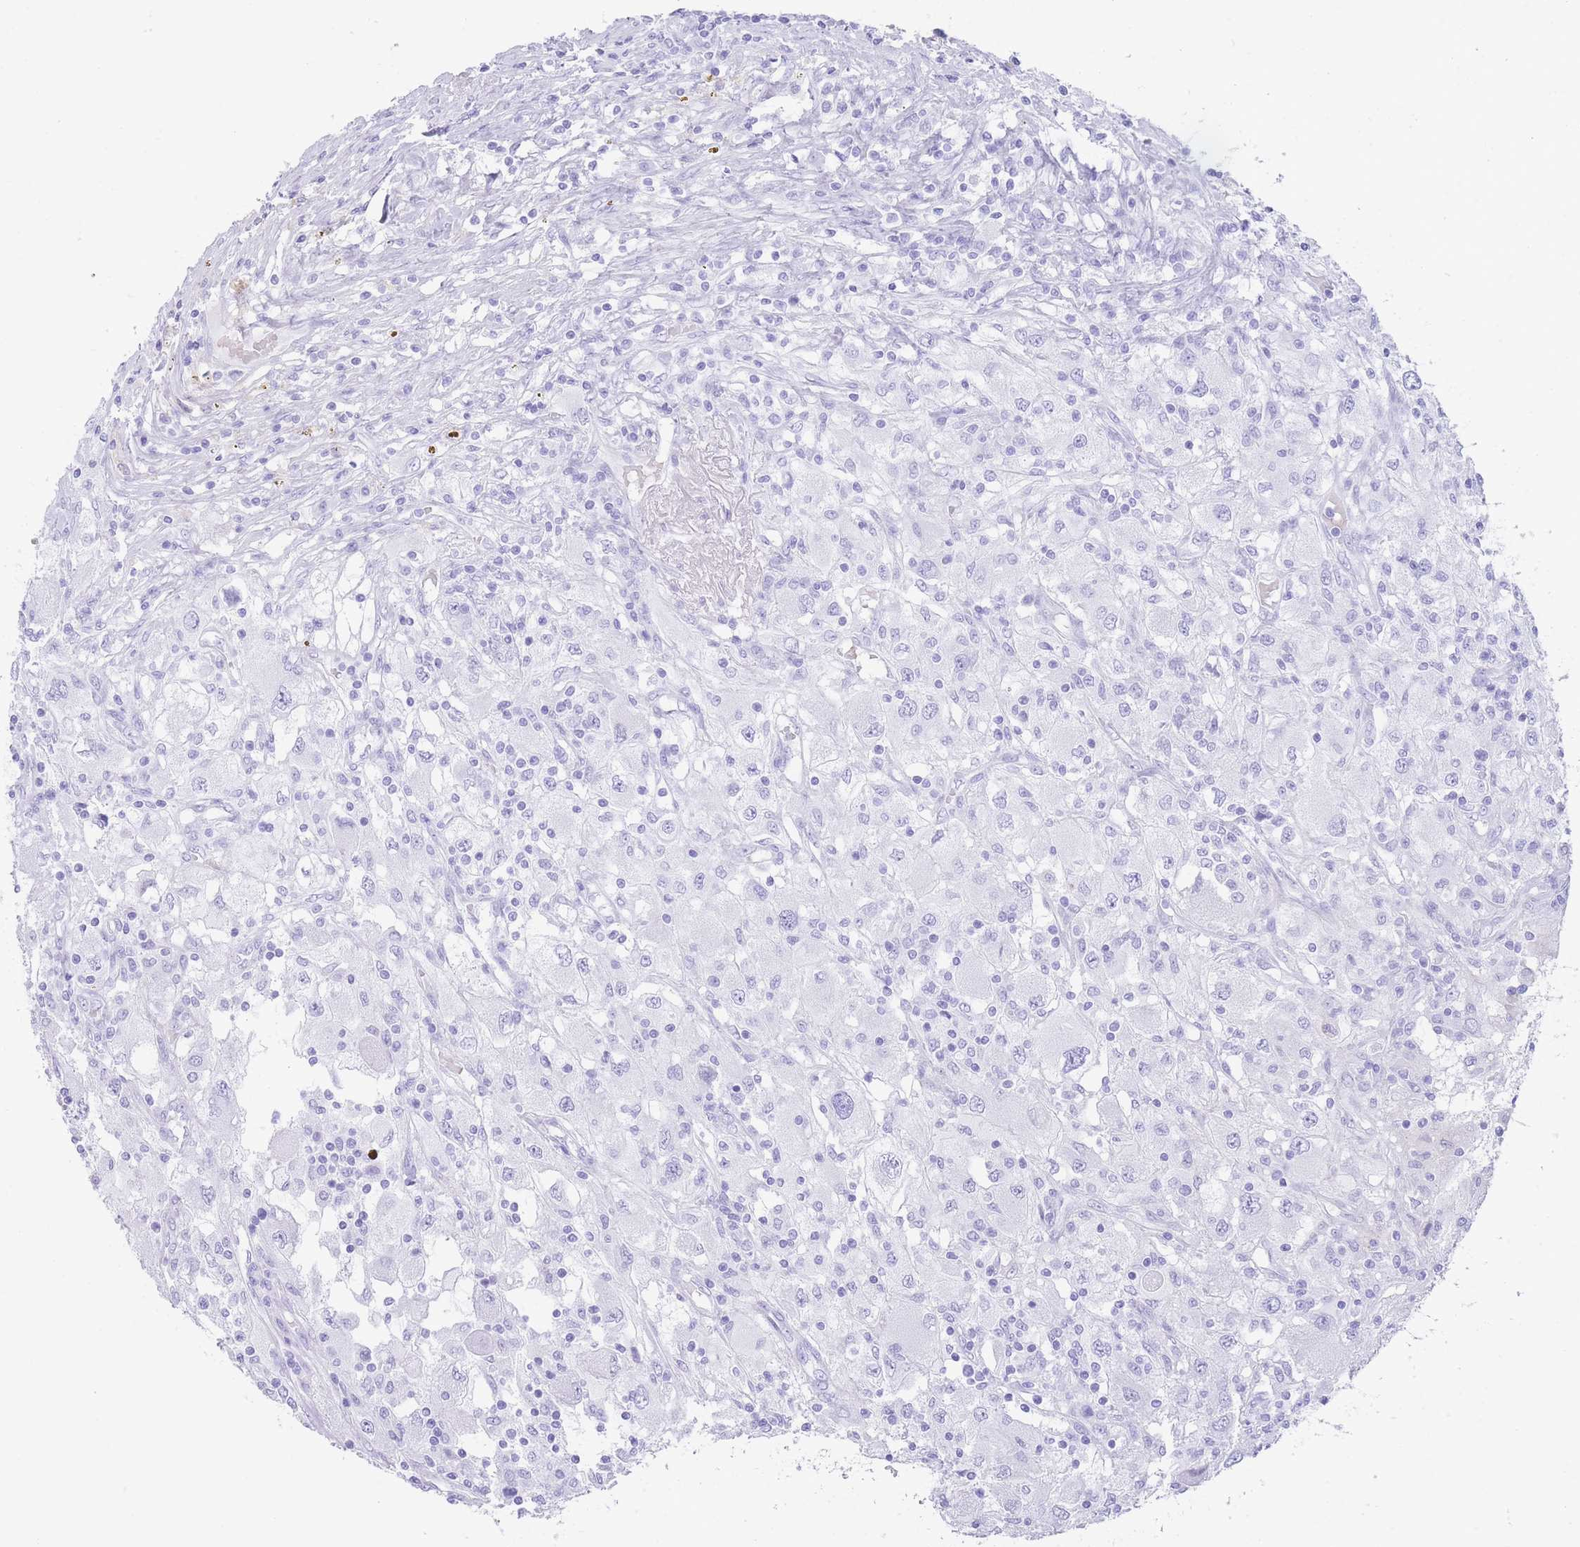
{"staining": {"intensity": "negative", "quantity": "none", "location": "none"}, "tissue": "renal cancer", "cell_type": "Tumor cells", "image_type": "cancer", "snomed": [{"axis": "morphology", "description": "Adenocarcinoma, NOS"}, {"axis": "topography", "description": "Kidney"}], "caption": "Renal cancer (adenocarcinoma) was stained to show a protein in brown. There is no significant positivity in tumor cells. (Brightfield microscopy of DAB IHC at high magnification).", "gene": "ELOA2", "patient": {"sex": "female", "age": 67}}